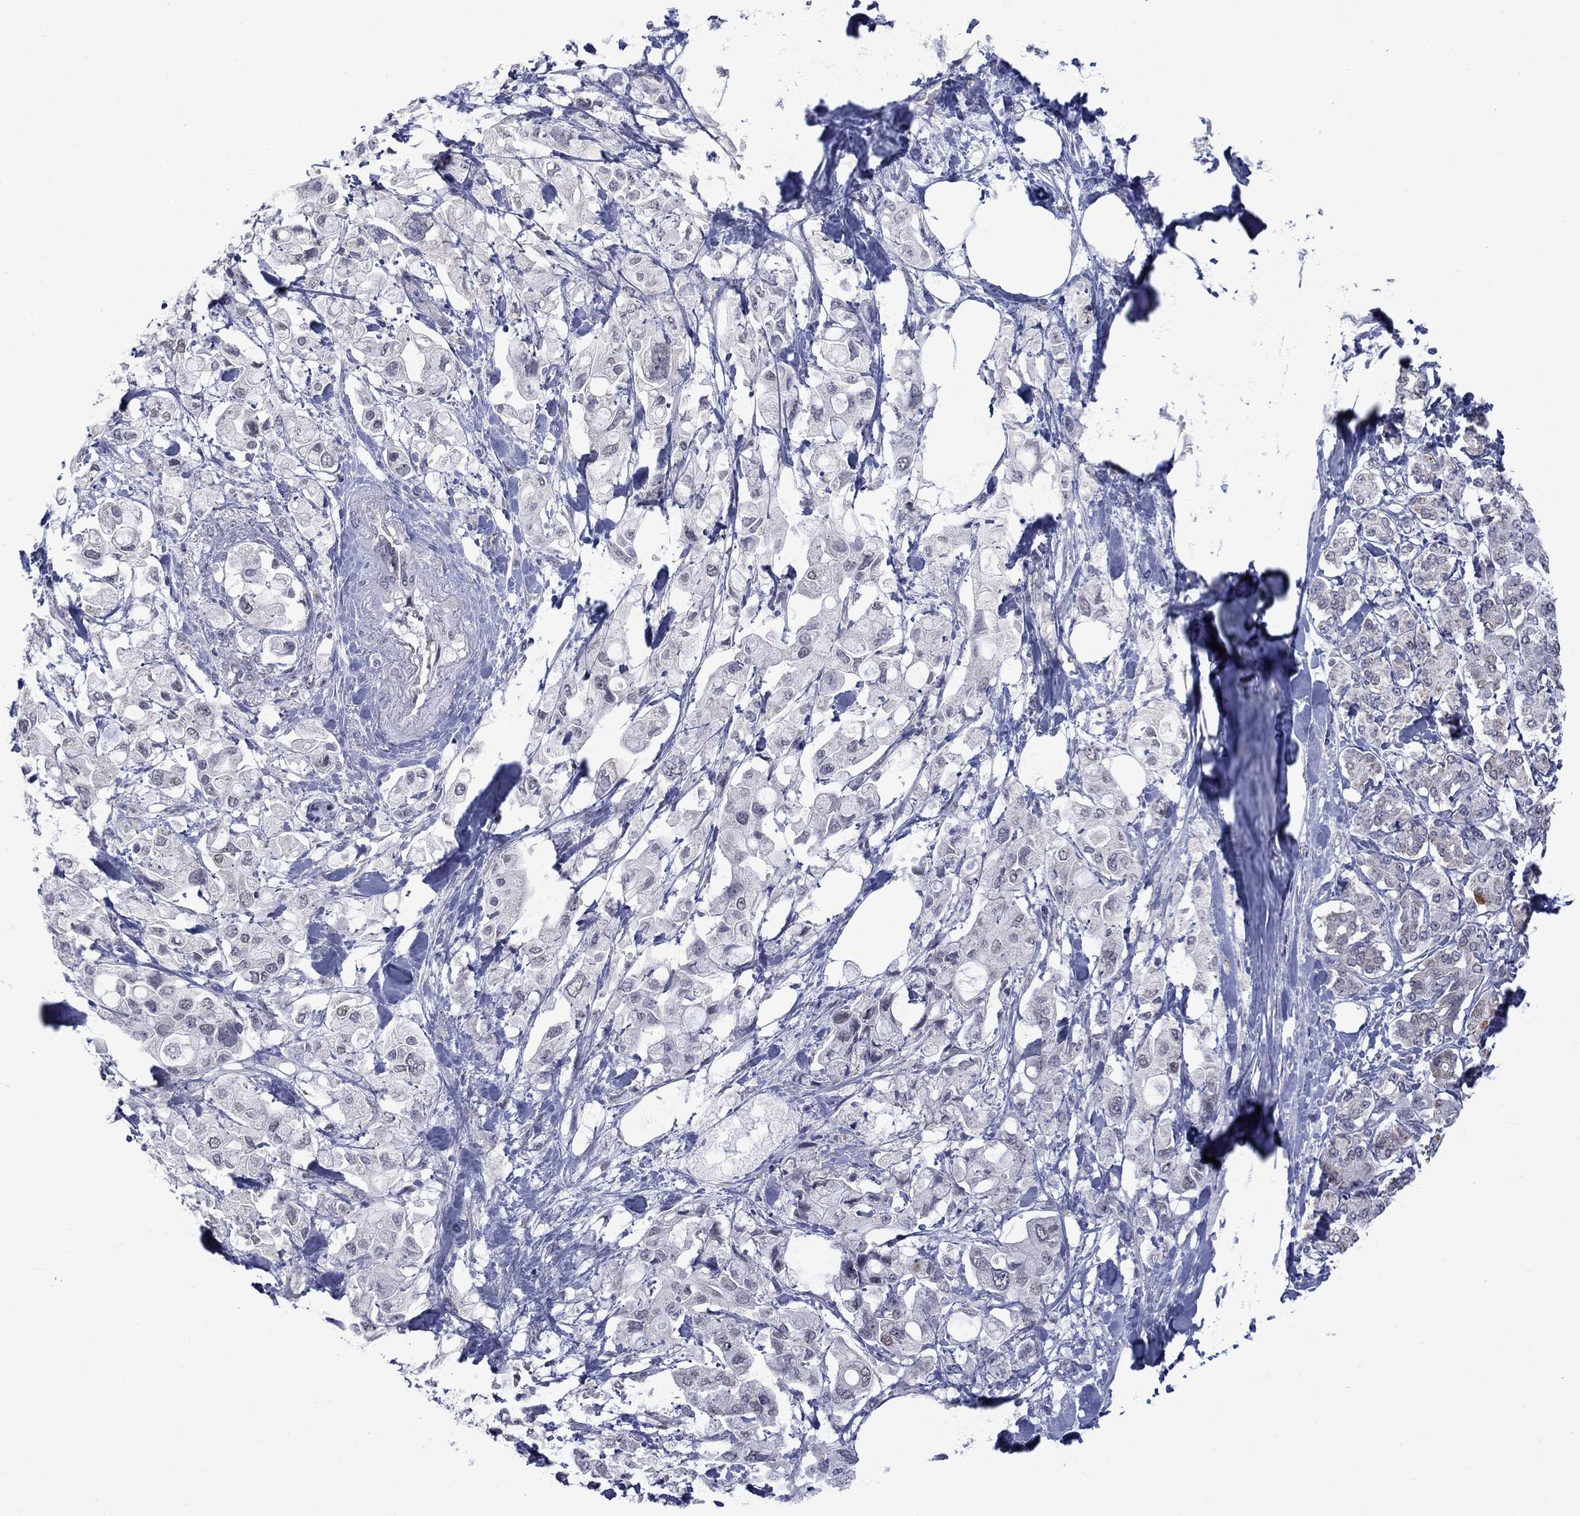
{"staining": {"intensity": "negative", "quantity": "none", "location": "none"}, "tissue": "pancreatic cancer", "cell_type": "Tumor cells", "image_type": "cancer", "snomed": [{"axis": "morphology", "description": "Adenocarcinoma, NOS"}, {"axis": "topography", "description": "Pancreas"}], "caption": "High power microscopy histopathology image of an IHC image of pancreatic cancer (adenocarcinoma), revealing no significant positivity in tumor cells.", "gene": "KCNJ16", "patient": {"sex": "female", "age": 56}}